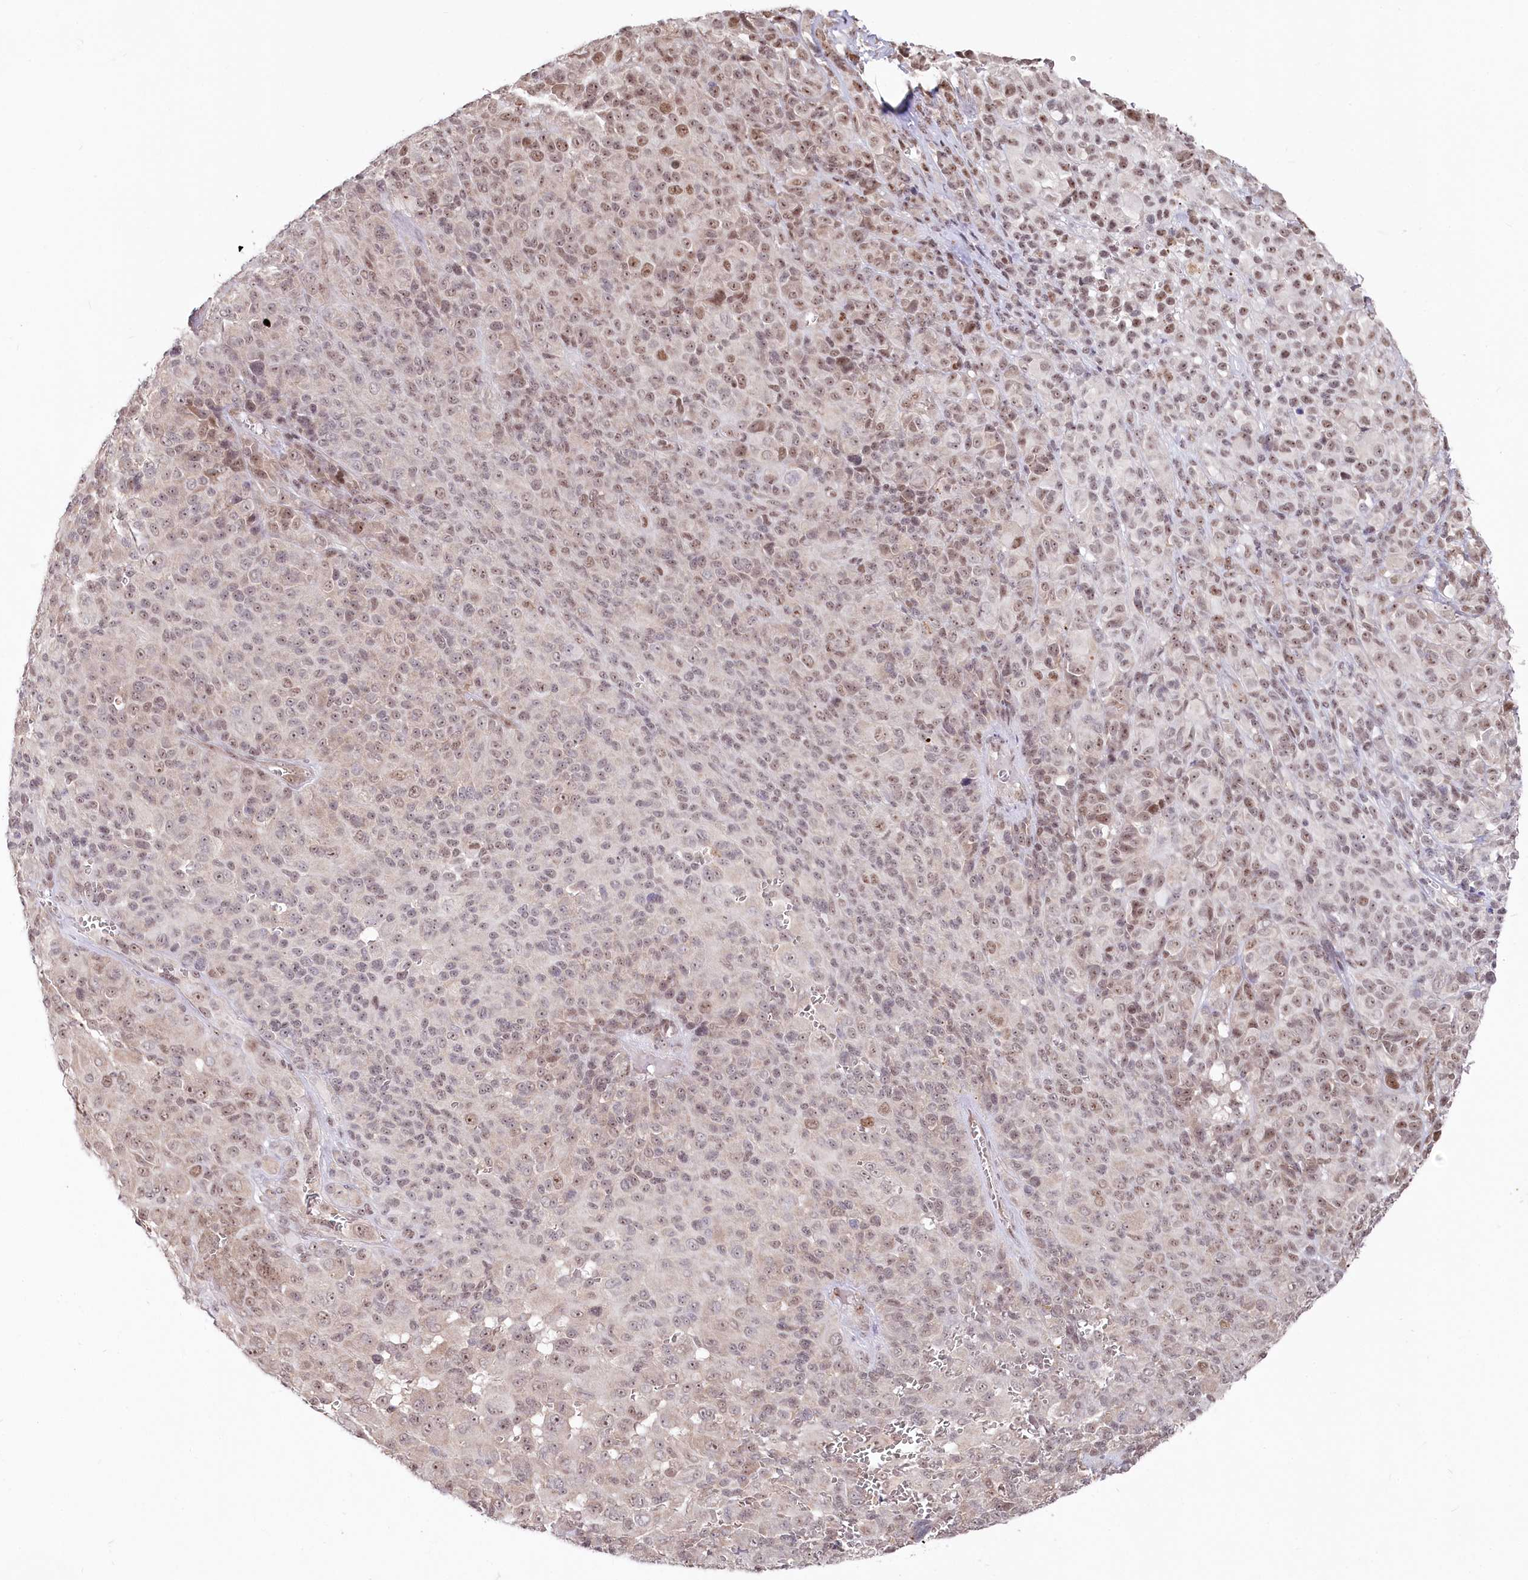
{"staining": {"intensity": "moderate", "quantity": "25%-75%", "location": "nuclear"}, "tissue": "melanoma", "cell_type": "Tumor cells", "image_type": "cancer", "snomed": [{"axis": "morphology", "description": "Malignant melanoma, NOS"}, {"axis": "topography", "description": "Skin of trunk"}], "caption": "DAB (3,3'-diaminobenzidine) immunohistochemical staining of malignant melanoma demonstrates moderate nuclear protein staining in approximately 25%-75% of tumor cells.", "gene": "CGGBP1", "patient": {"sex": "male", "age": 71}}